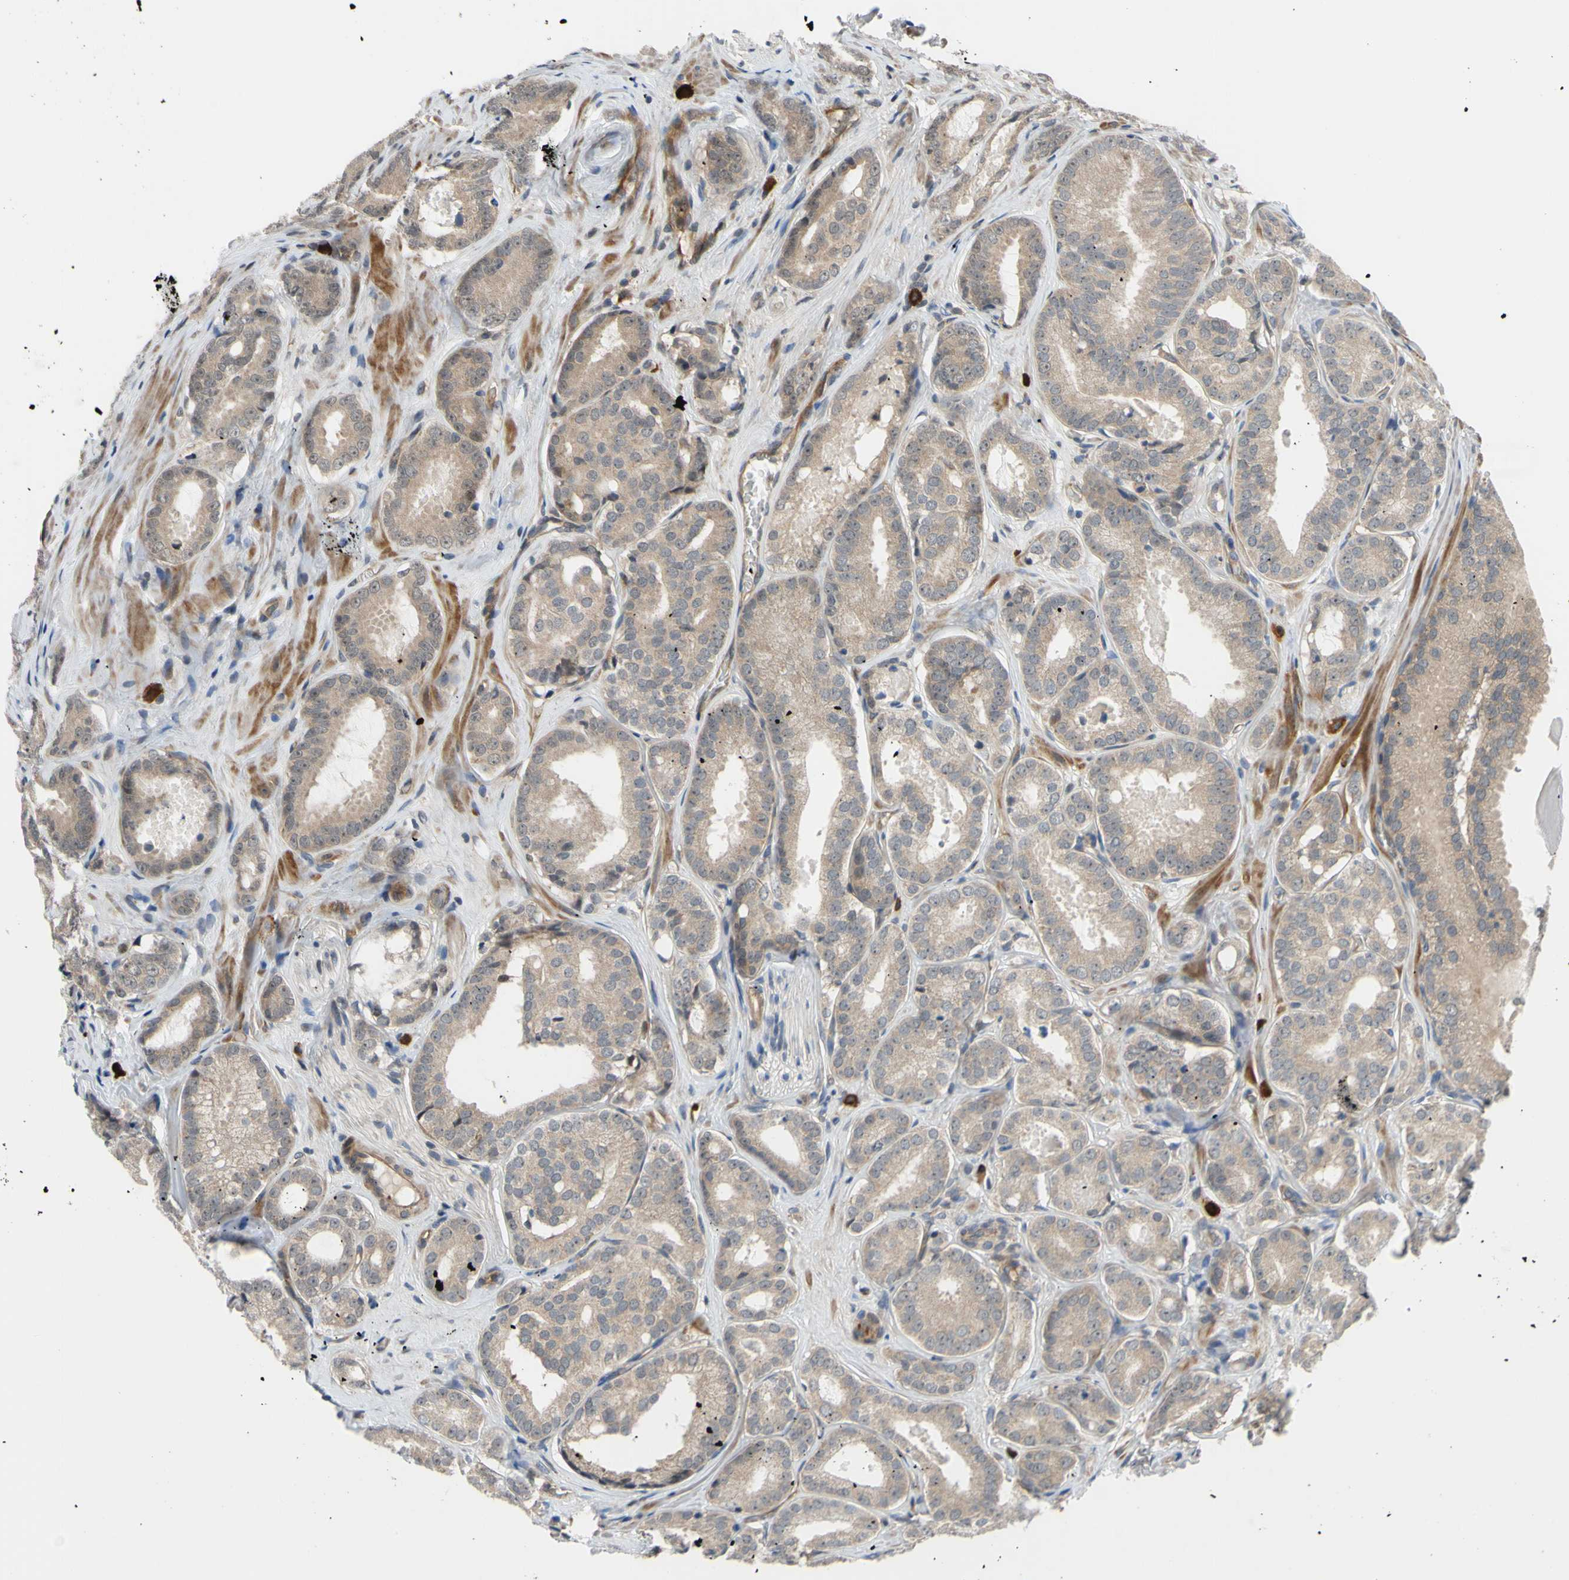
{"staining": {"intensity": "weak", "quantity": ">75%", "location": "cytoplasmic/membranous,nuclear"}, "tissue": "prostate cancer", "cell_type": "Tumor cells", "image_type": "cancer", "snomed": [{"axis": "morphology", "description": "Adenocarcinoma, High grade"}, {"axis": "topography", "description": "Prostate"}], "caption": "Immunohistochemical staining of human prostate adenocarcinoma (high-grade) reveals weak cytoplasmic/membranous and nuclear protein positivity in approximately >75% of tumor cells. The staining was performed using DAB to visualize the protein expression in brown, while the nuclei were stained in blue with hematoxylin (Magnification: 20x).", "gene": "COMMD9", "patient": {"sex": "male", "age": 64}}